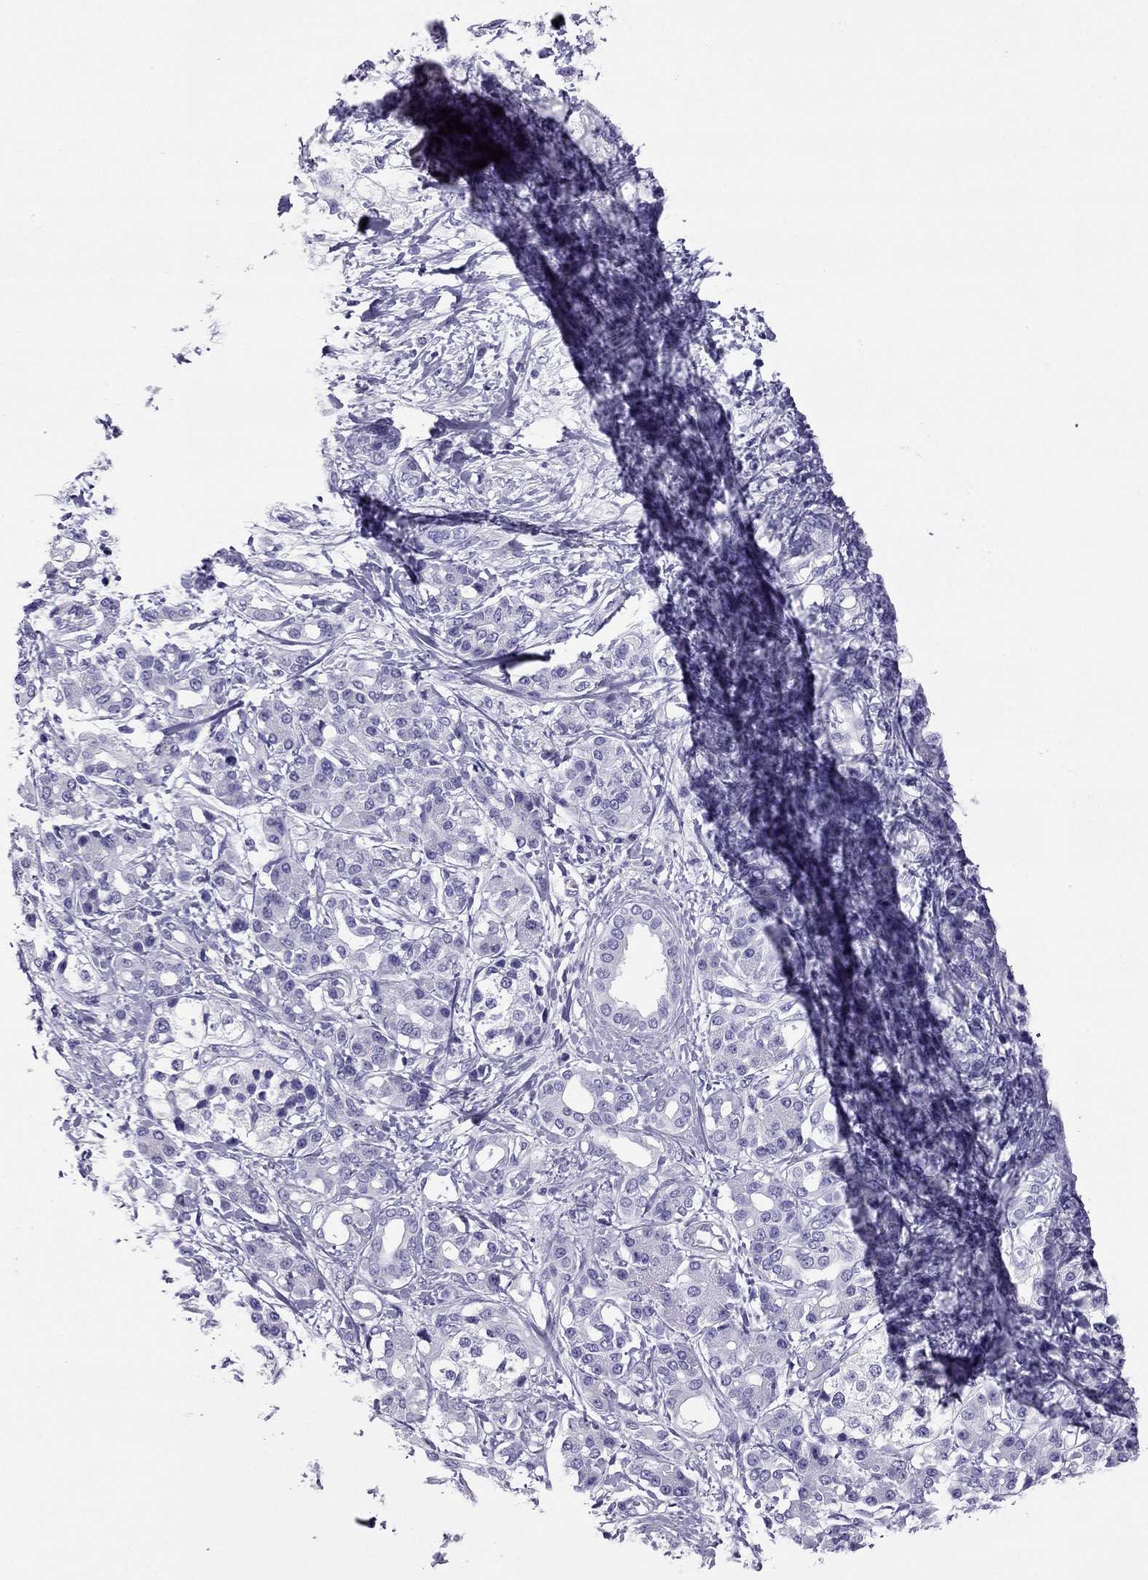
{"staining": {"intensity": "negative", "quantity": "none", "location": "none"}, "tissue": "pancreatic cancer", "cell_type": "Tumor cells", "image_type": "cancer", "snomed": [{"axis": "morphology", "description": "Adenocarcinoma, NOS"}, {"axis": "topography", "description": "Pancreas"}], "caption": "Immunohistochemistry (IHC) of pancreatic cancer (adenocarcinoma) shows no expression in tumor cells.", "gene": "PDE6A", "patient": {"sex": "female", "age": 56}}